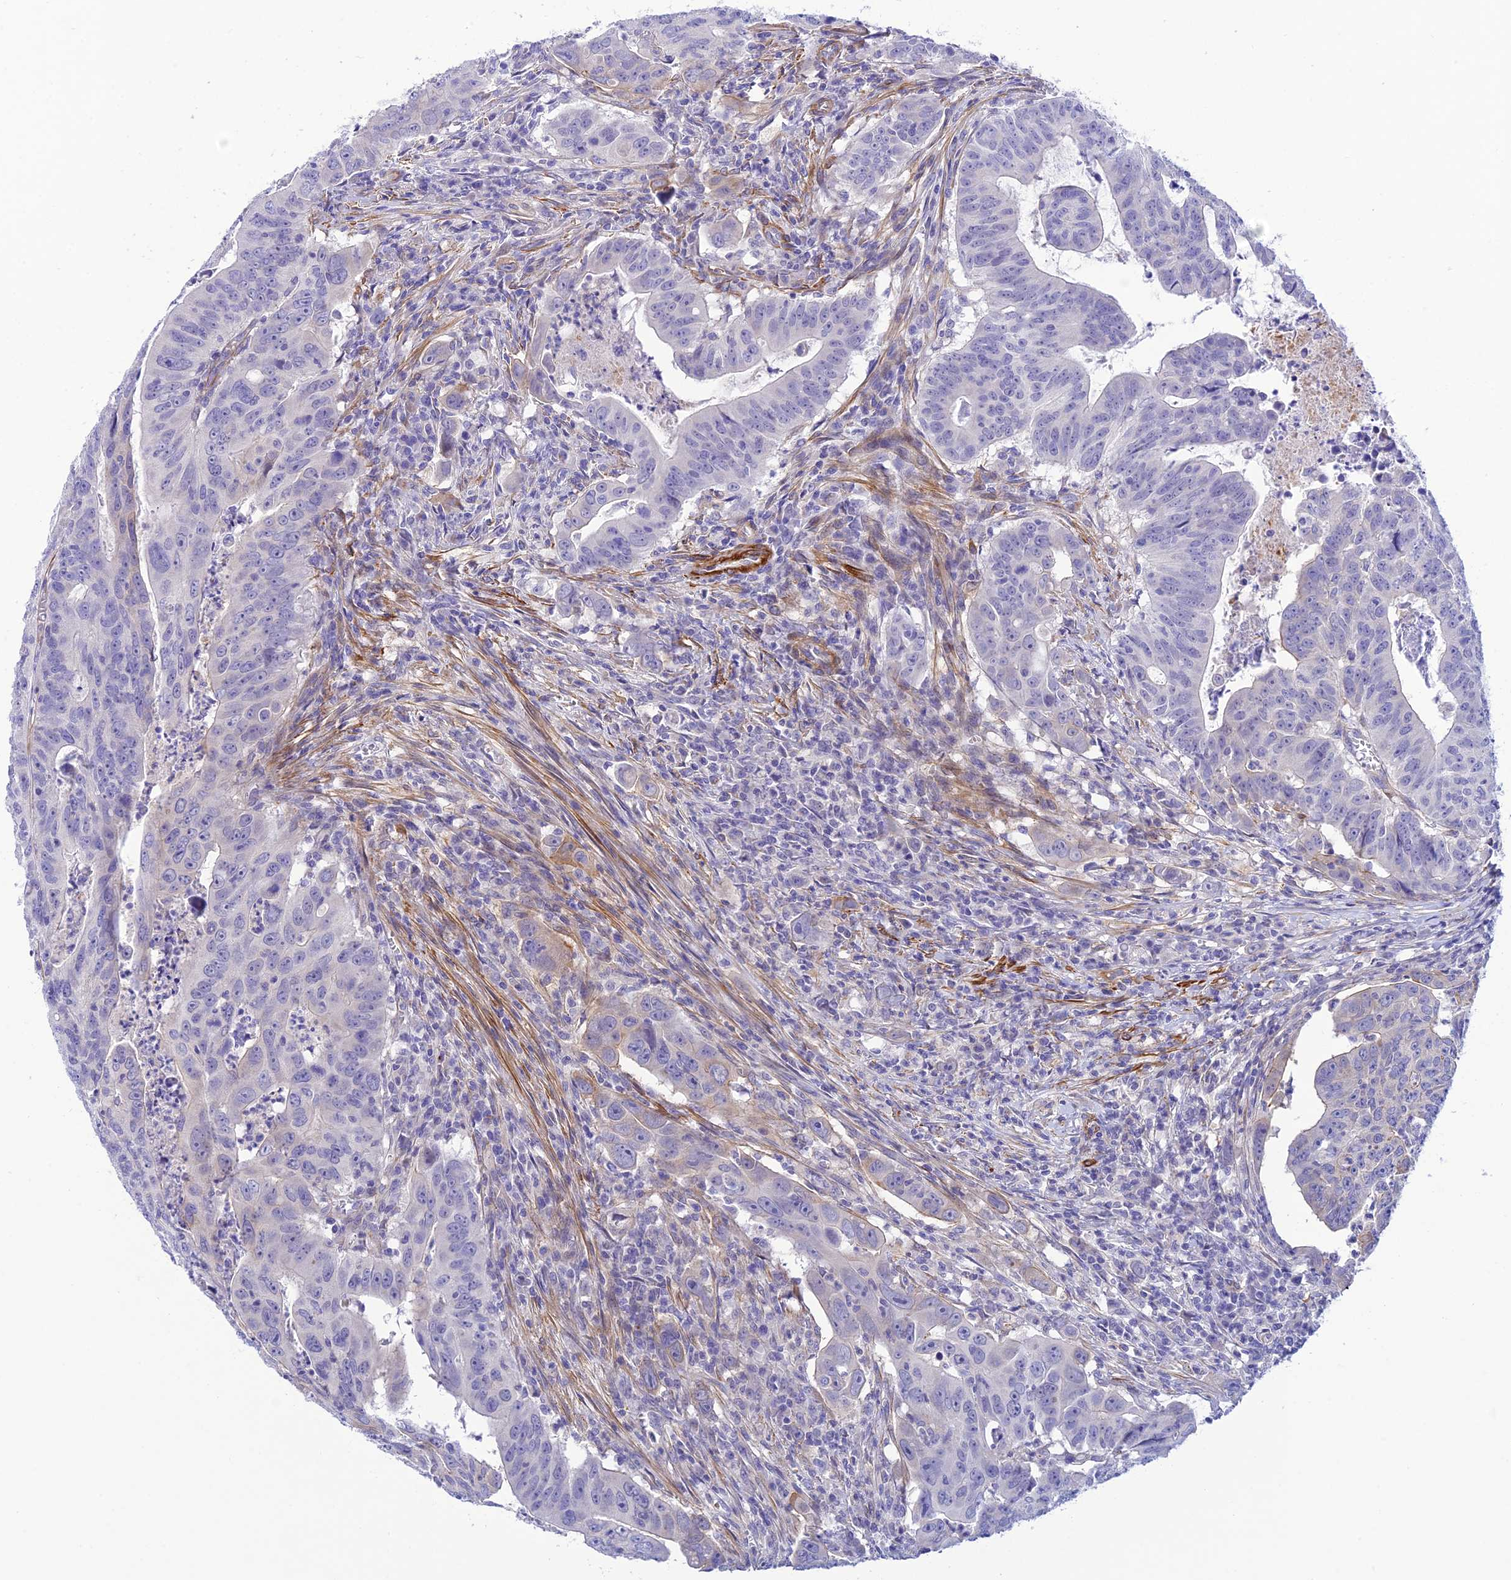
{"staining": {"intensity": "negative", "quantity": "none", "location": "none"}, "tissue": "colorectal cancer", "cell_type": "Tumor cells", "image_type": "cancer", "snomed": [{"axis": "morphology", "description": "Adenocarcinoma, NOS"}, {"axis": "topography", "description": "Rectum"}], "caption": "Colorectal cancer was stained to show a protein in brown. There is no significant positivity in tumor cells.", "gene": "ZDHHC16", "patient": {"sex": "male", "age": 69}}